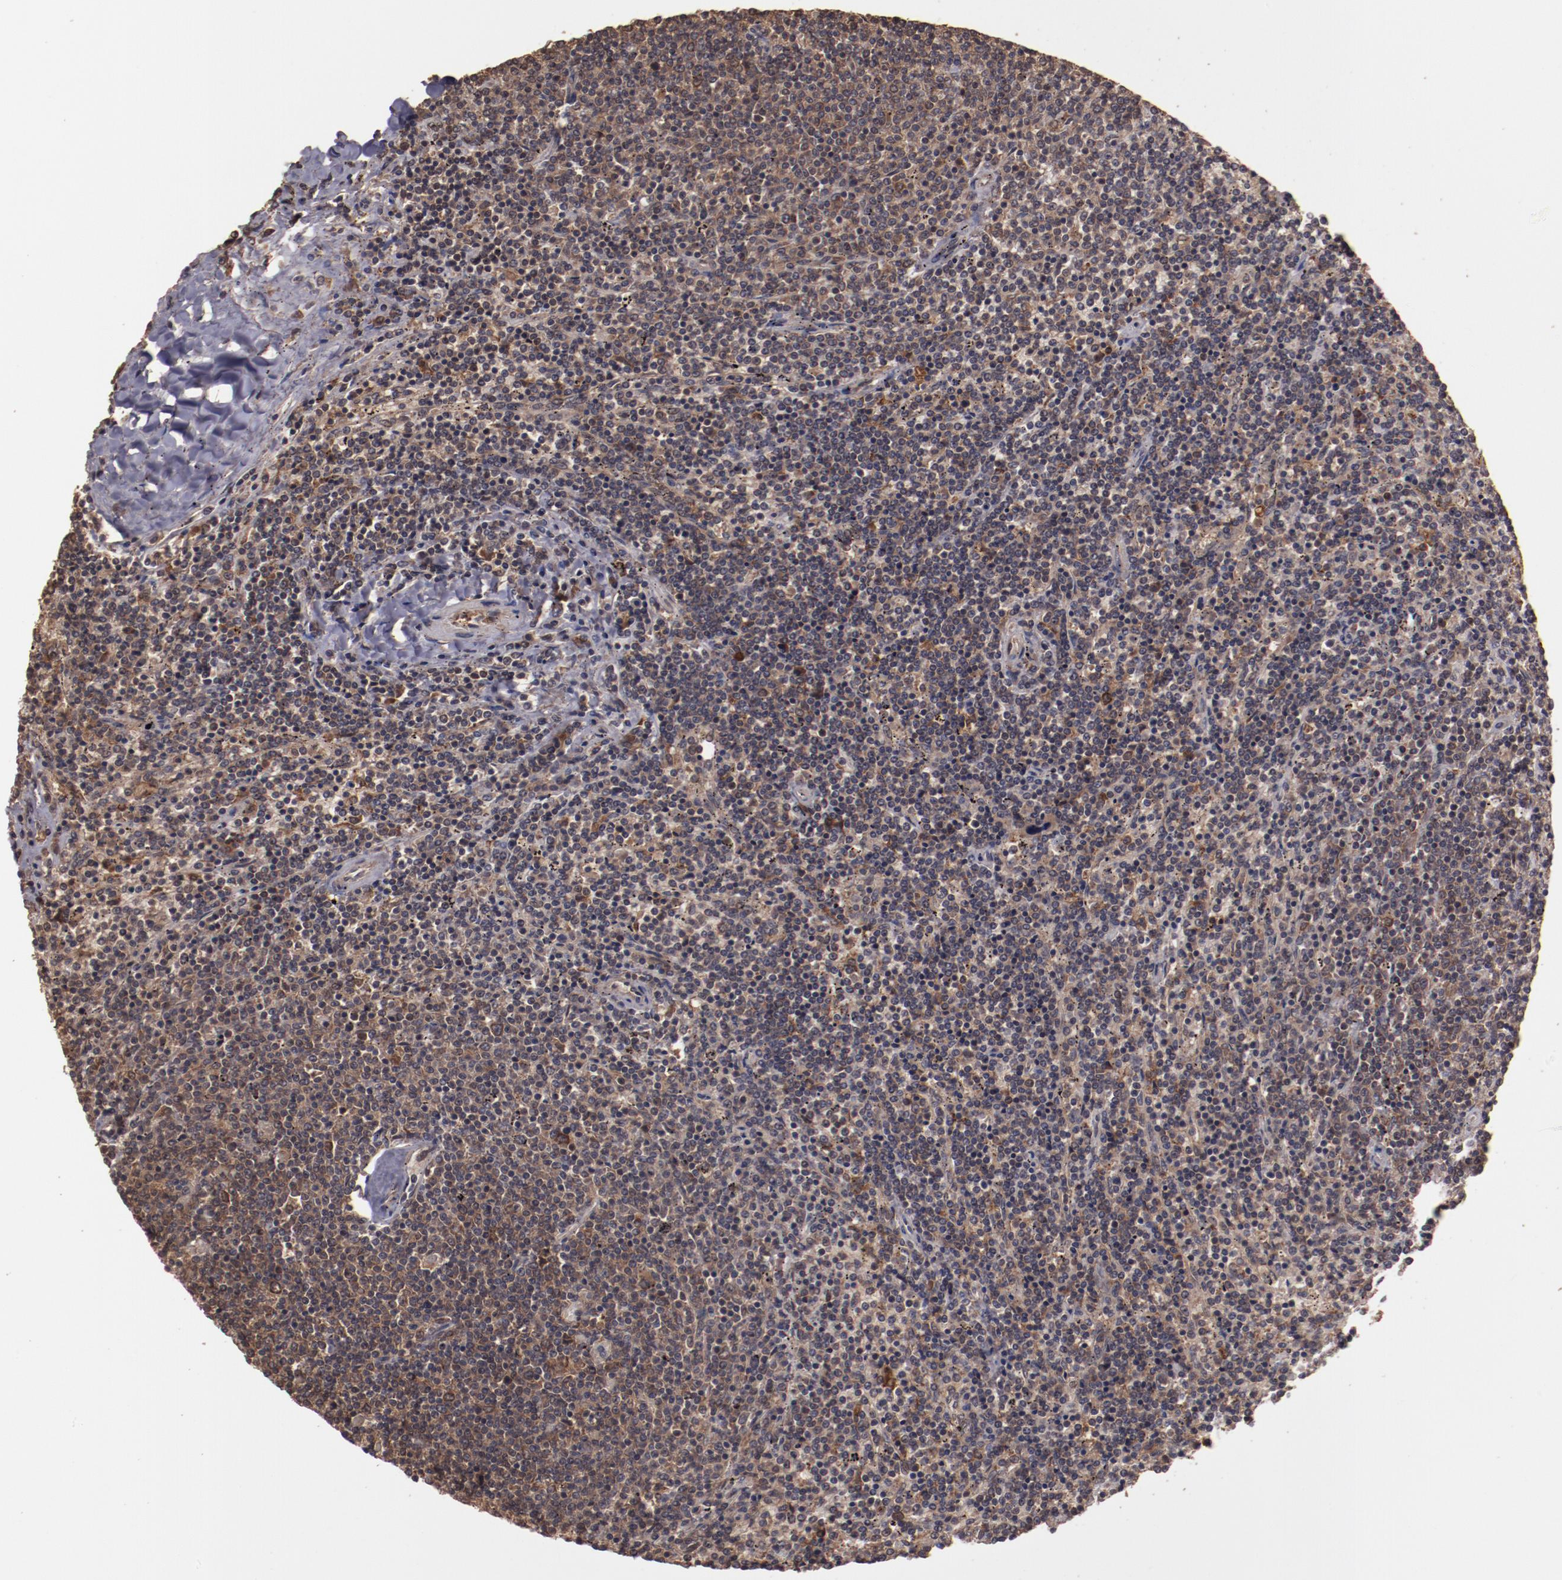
{"staining": {"intensity": "strong", "quantity": ">75%", "location": "cytoplasmic/membranous"}, "tissue": "lymphoma", "cell_type": "Tumor cells", "image_type": "cancer", "snomed": [{"axis": "morphology", "description": "Malignant lymphoma, non-Hodgkin's type, Low grade"}, {"axis": "topography", "description": "Spleen"}], "caption": "DAB (3,3'-diaminobenzidine) immunohistochemical staining of human lymphoma demonstrates strong cytoplasmic/membranous protein expression in approximately >75% of tumor cells.", "gene": "TXNDC16", "patient": {"sex": "female", "age": 50}}